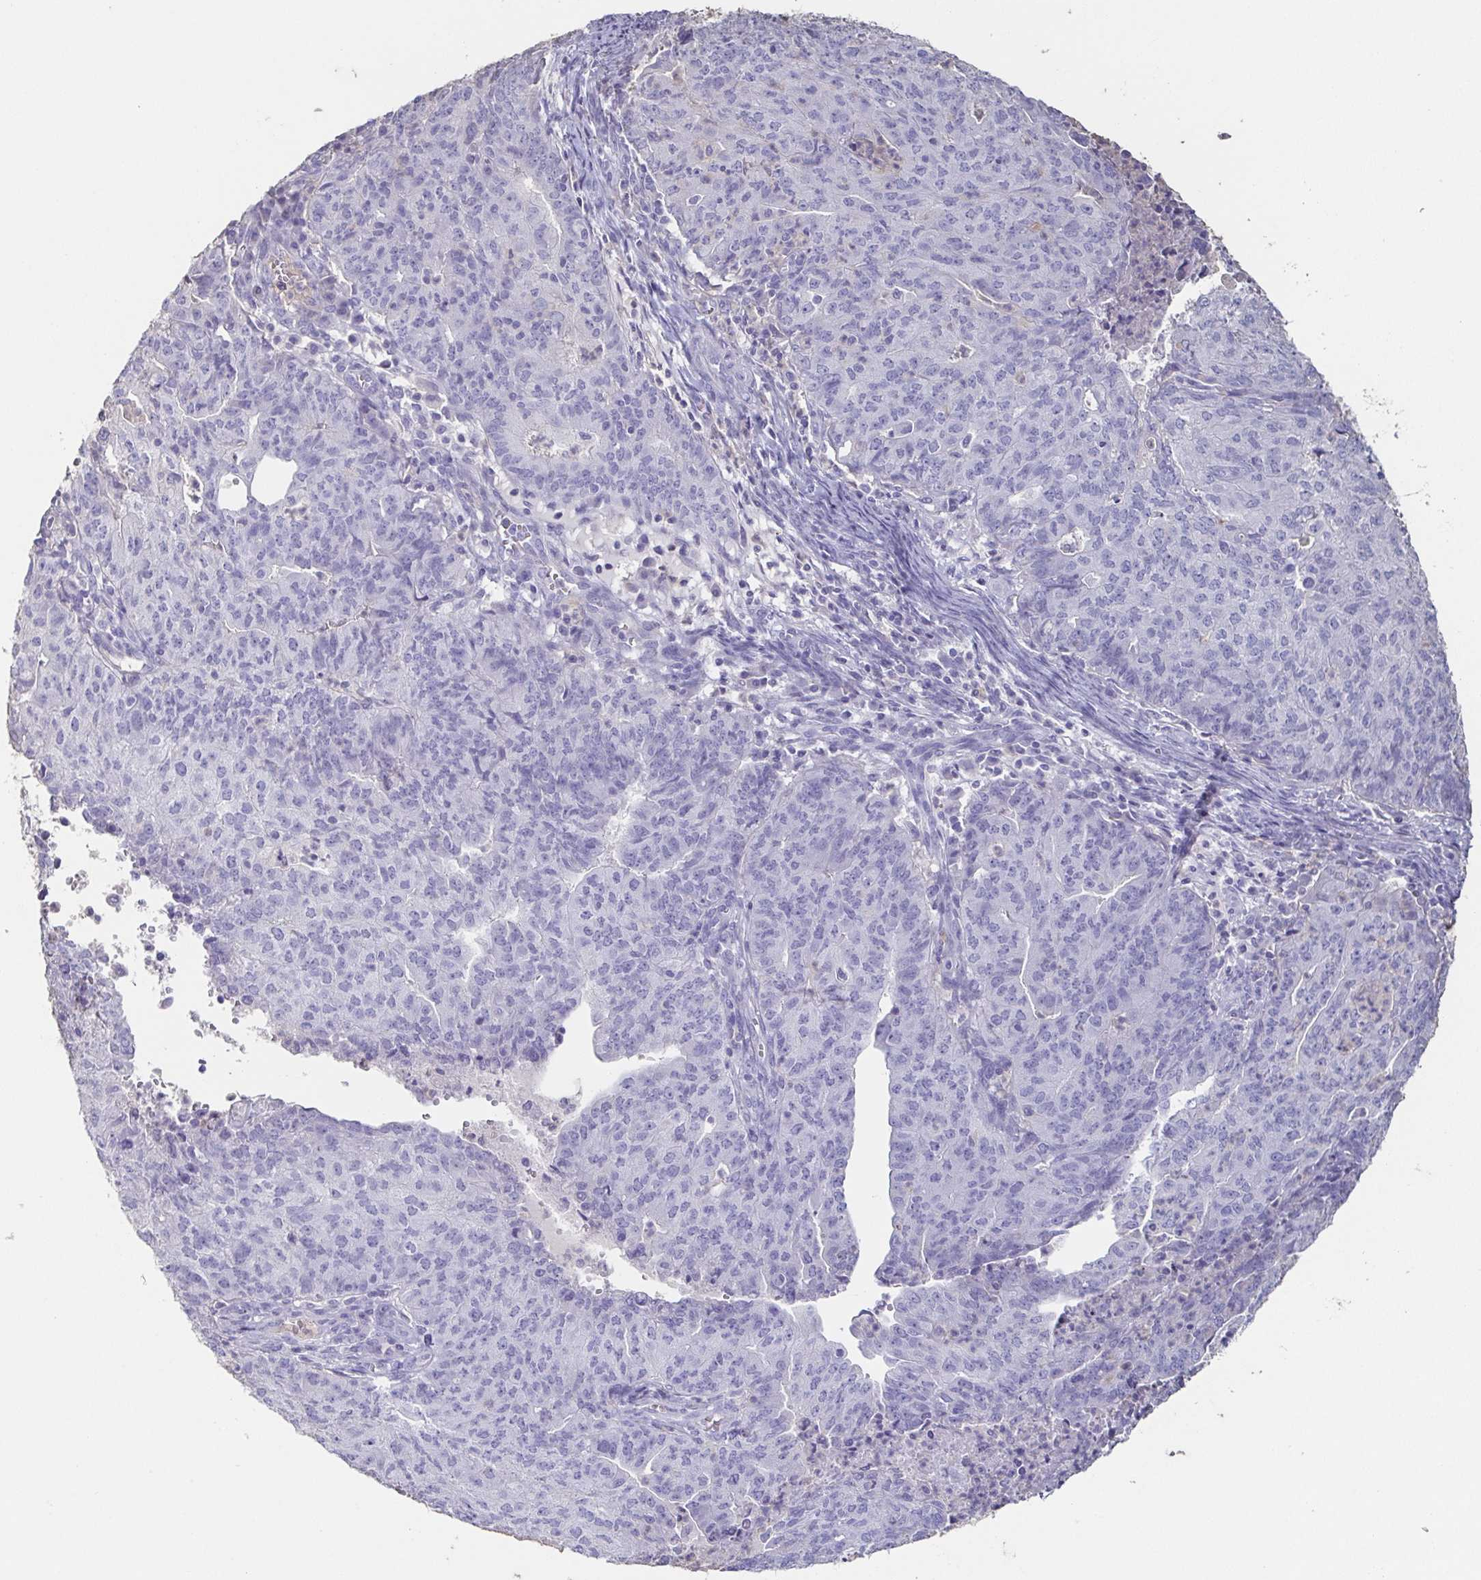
{"staining": {"intensity": "negative", "quantity": "none", "location": "none"}, "tissue": "endometrial cancer", "cell_type": "Tumor cells", "image_type": "cancer", "snomed": [{"axis": "morphology", "description": "Adenocarcinoma, NOS"}, {"axis": "topography", "description": "Endometrium"}], "caption": "Image shows no significant protein expression in tumor cells of endometrial cancer.", "gene": "BPIFA2", "patient": {"sex": "female", "age": 82}}